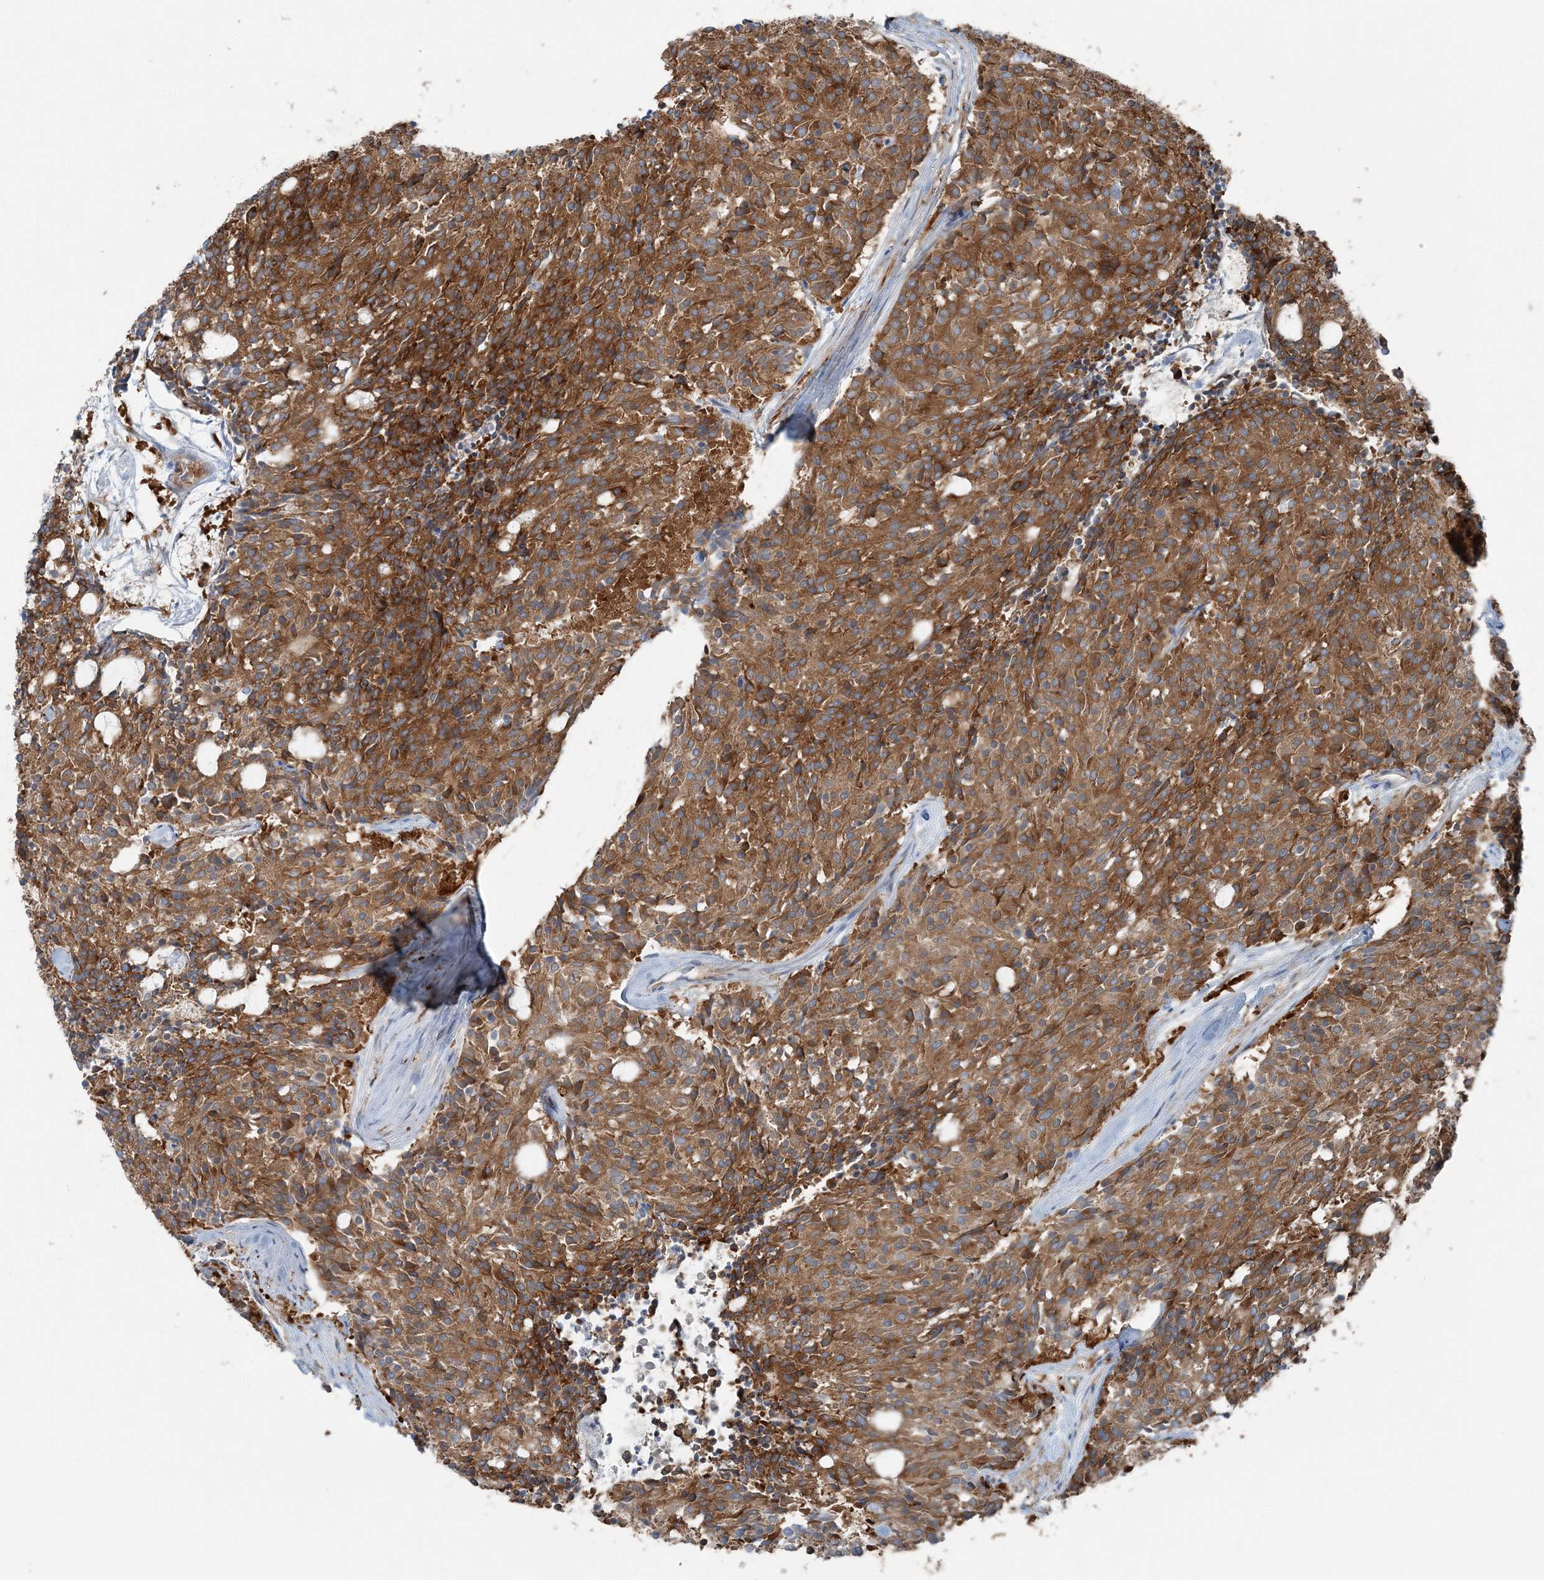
{"staining": {"intensity": "strong", "quantity": ">75%", "location": "cytoplasmic/membranous"}, "tissue": "carcinoid", "cell_type": "Tumor cells", "image_type": "cancer", "snomed": [{"axis": "morphology", "description": "Carcinoid, malignant, NOS"}, {"axis": "topography", "description": "Pancreas"}], "caption": "DAB (3,3'-diaminobenzidine) immunohistochemical staining of carcinoid exhibits strong cytoplasmic/membranous protein positivity in about >75% of tumor cells. (Stains: DAB in brown, nuclei in blue, Microscopy: brightfield microscopy at high magnification).", "gene": "SNX2", "patient": {"sex": "female", "age": 54}}